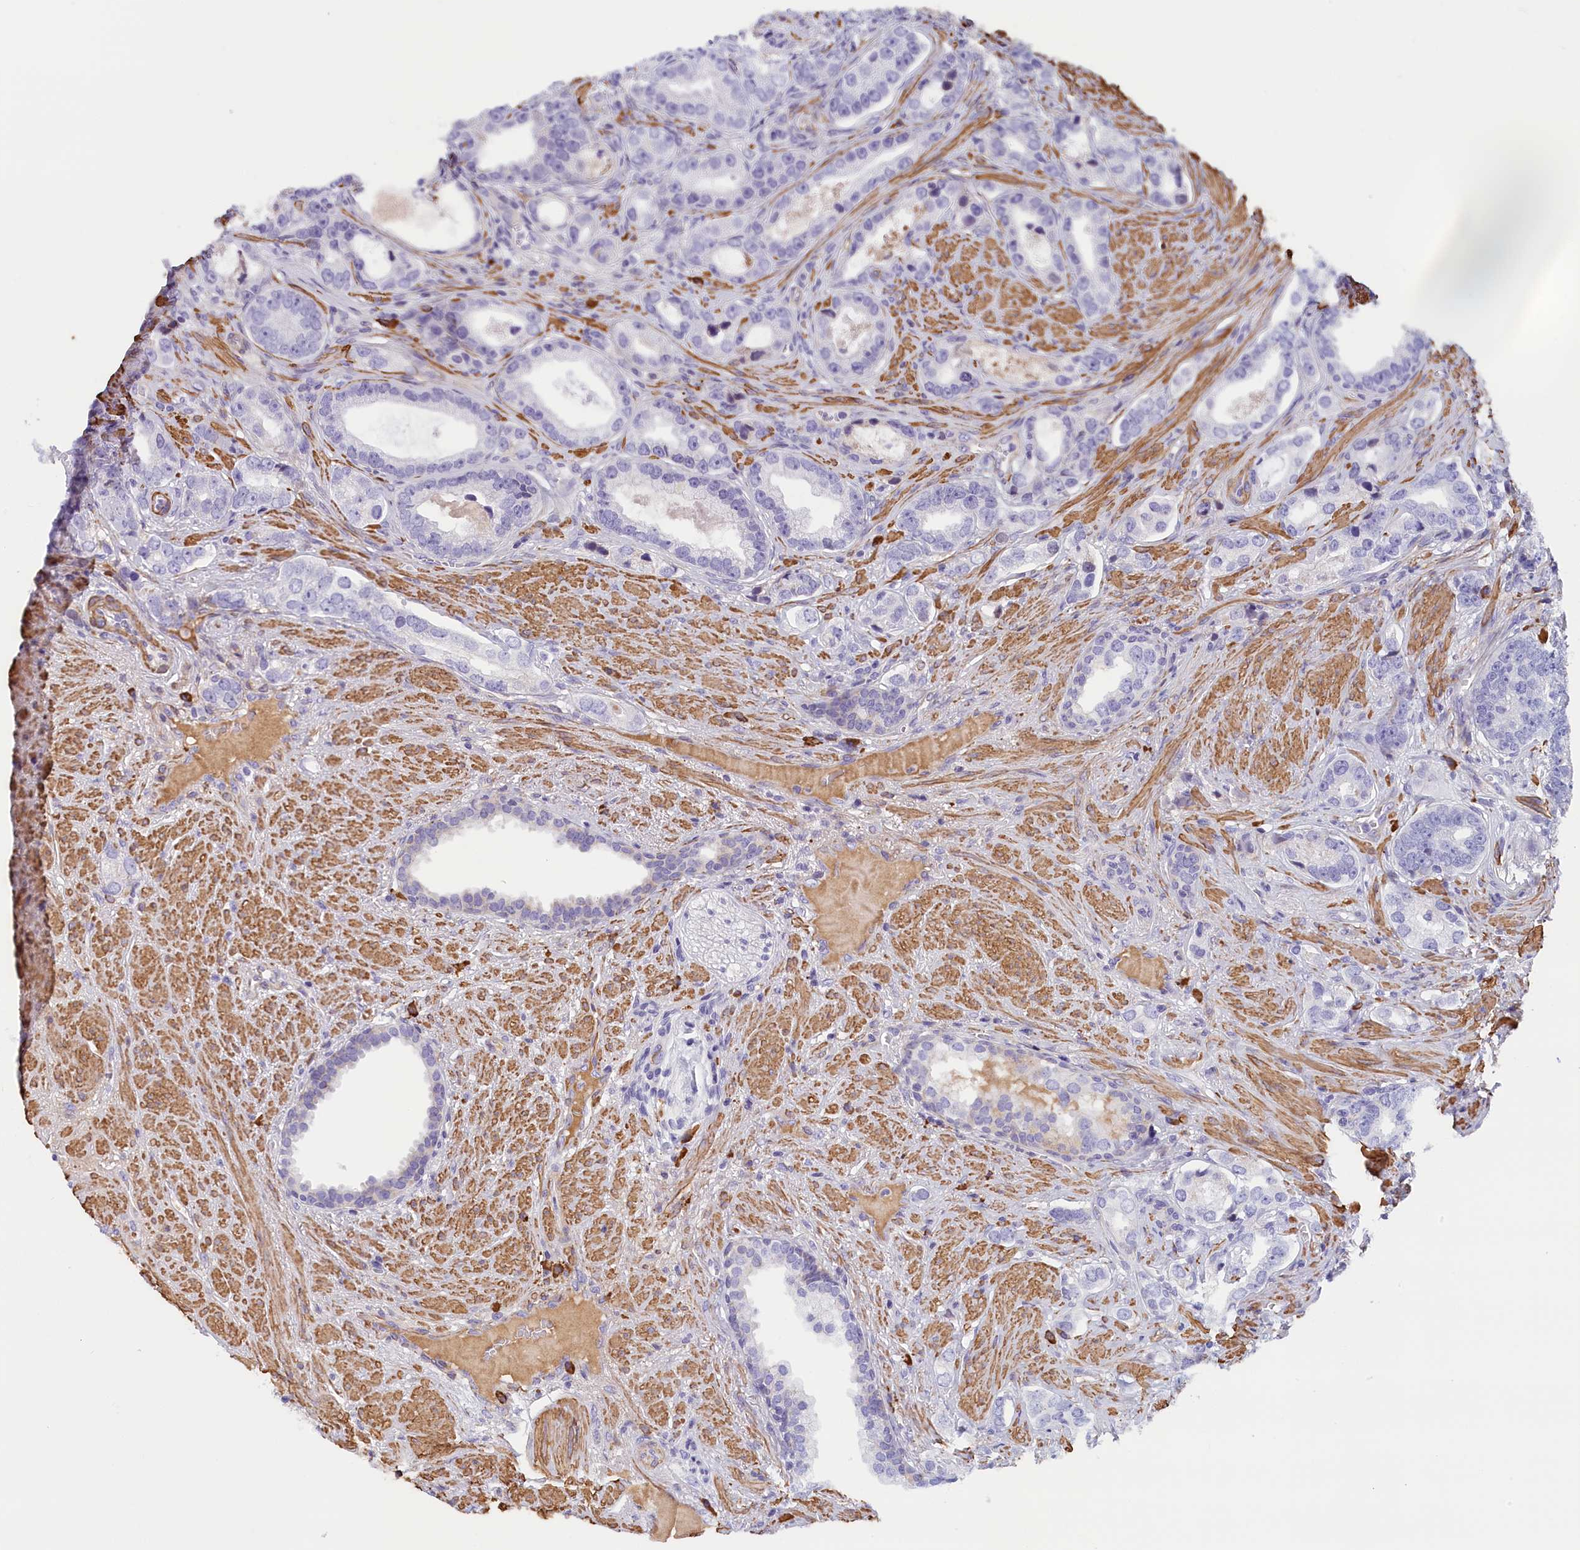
{"staining": {"intensity": "negative", "quantity": "none", "location": "none"}, "tissue": "prostate cancer", "cell_type": "Tumor cells", "image_type": "cancer", "snomed": [{"axis": "morphology", "description": "Adenocarcinoma, High grade"}, {"axis": "topography", "description": "Prostate"}], "caption": "This is an immunohistochemistry photomicrograph of human adenocarcinoma (high-grade) (prostate). There is no expression in tumor cells.", "gene": "BCL2L13", "patient": {"sex": "male", "age": 67}}